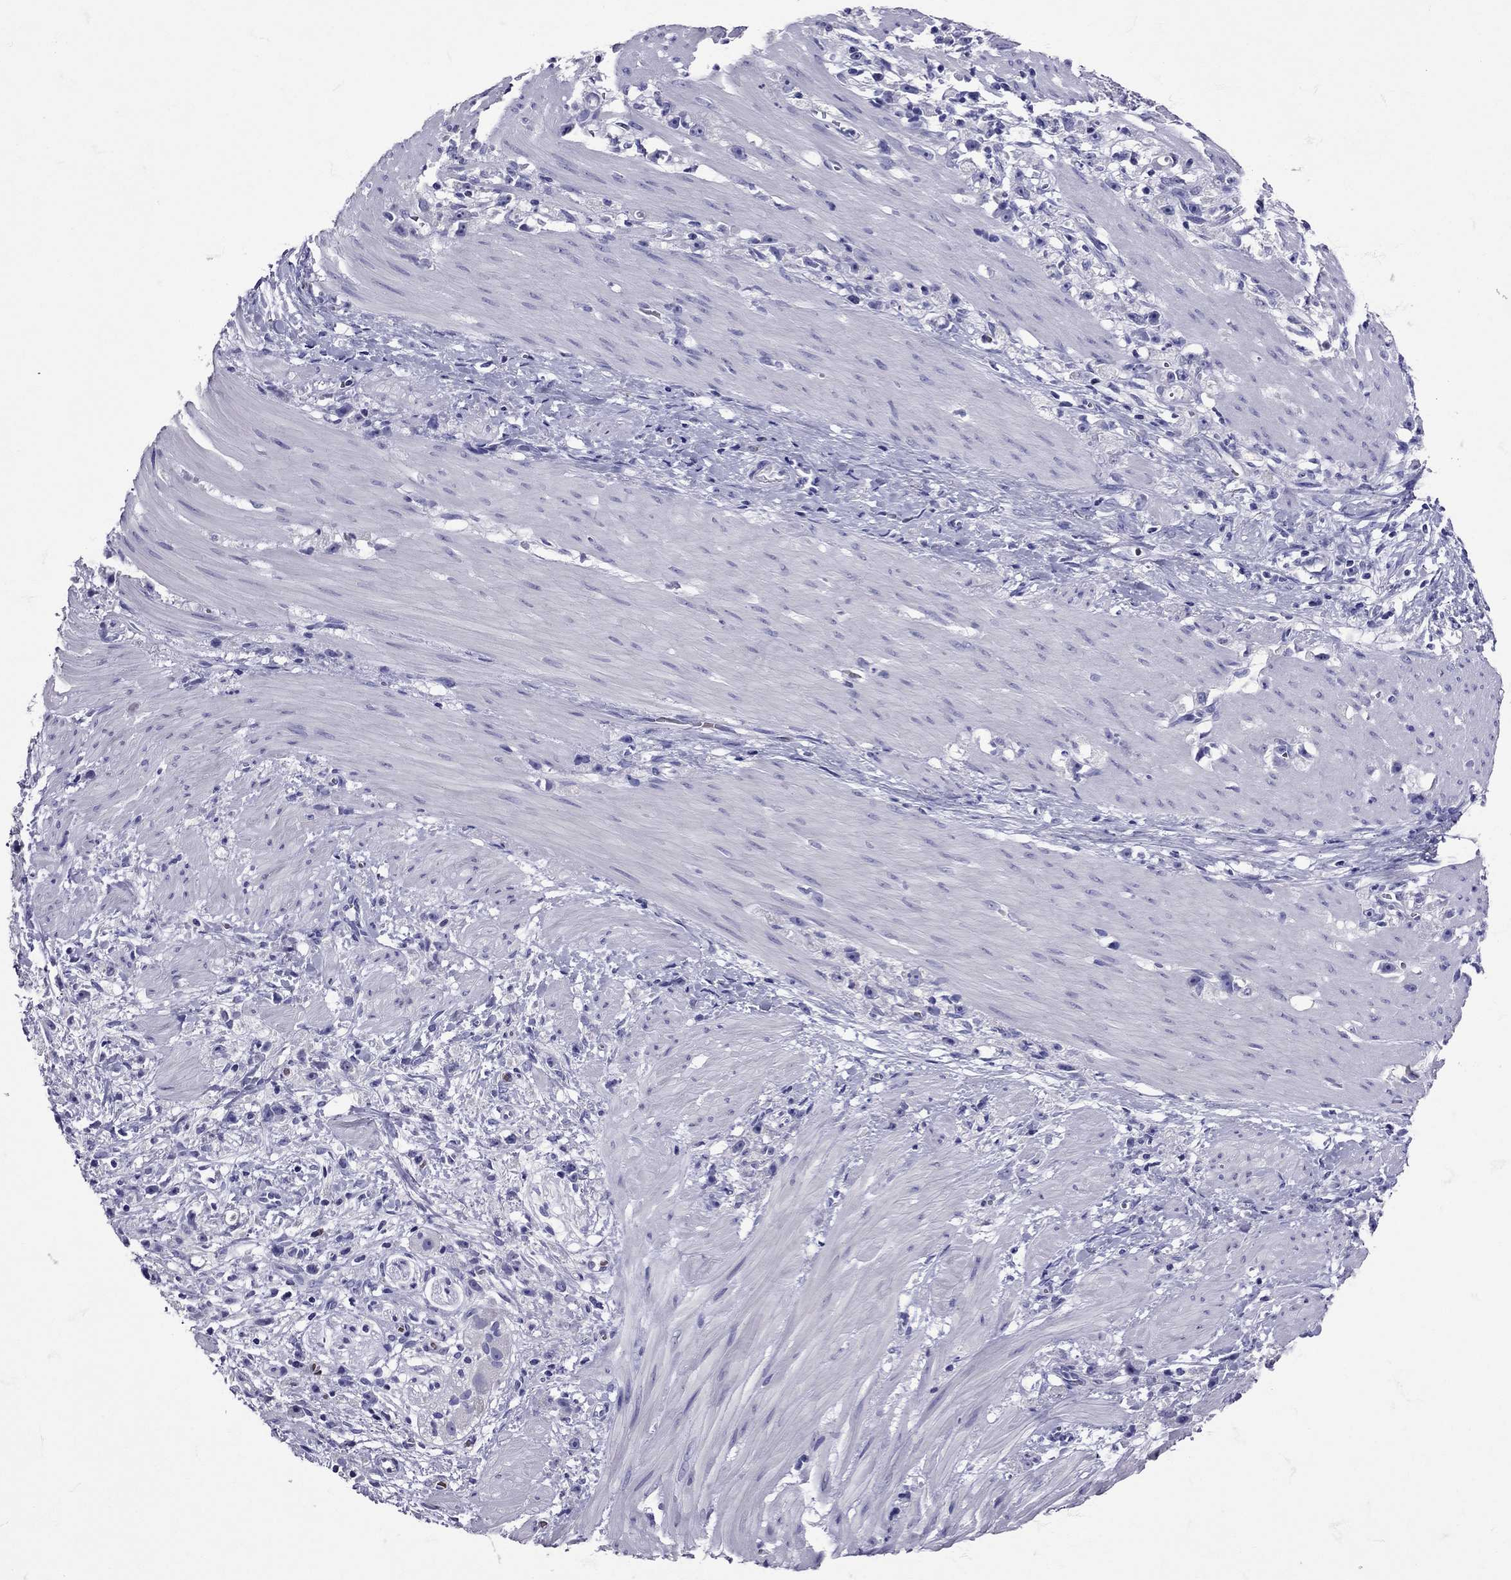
{"staining": {"intensity": "negative", "quantity": "none", "location": "none"}, "tissue": "stomach cancer", "cell_type": "Tumor cells", "image_type": "cancer", "snomed": [{"axis": "morphology", "description": "Adenocarcinoma, NOS"}, {"axis": "topography", "description": "Stomach"}], "caption": "Tumor cells show no significant protein staining in stomach cancer (adenocarcinoma).", "gene": "TBR1", "patient": {"sex": "female", "age": 59}}